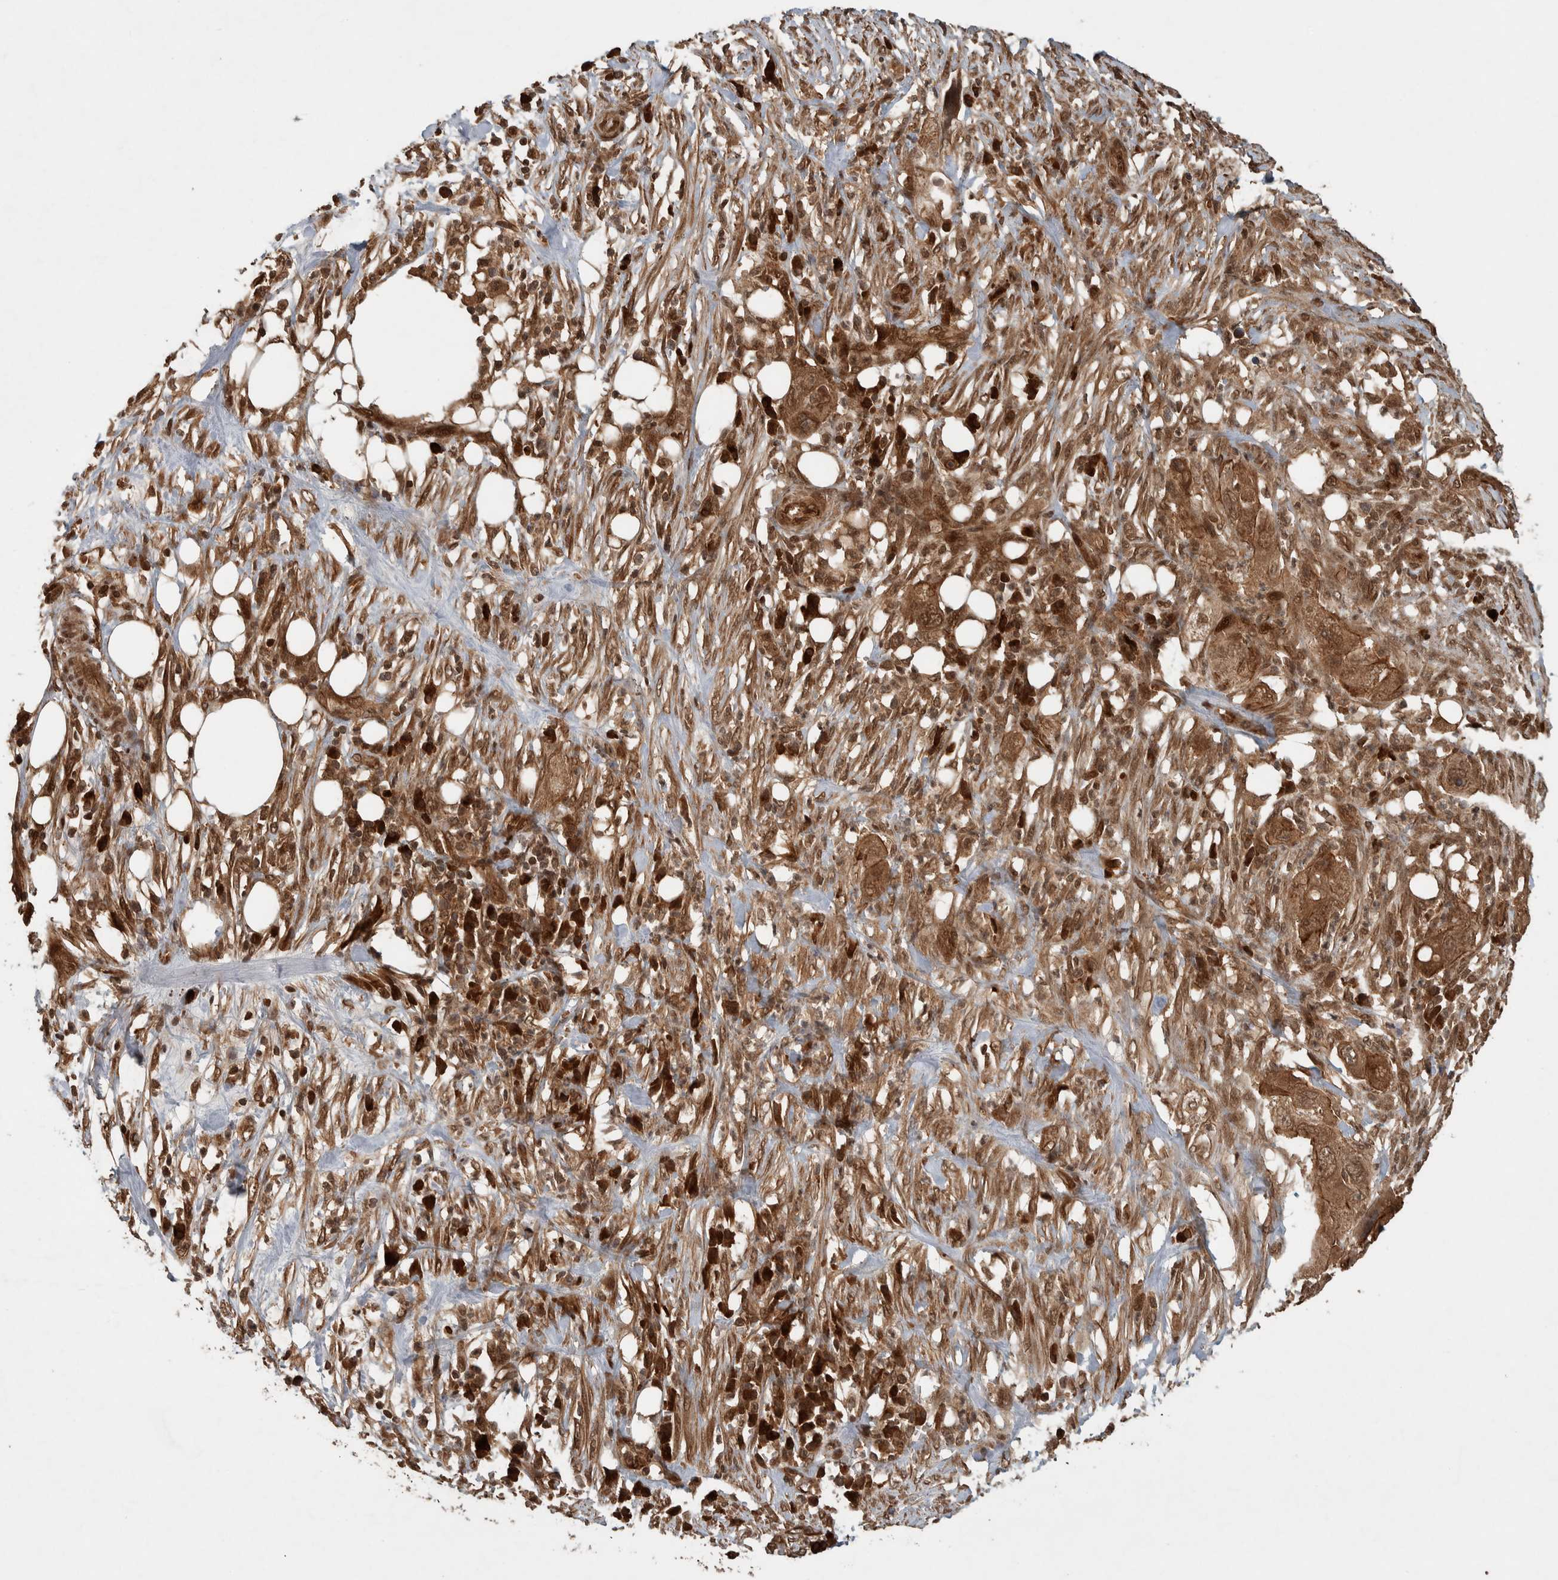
{"staining": {"intensity": "strong", "quantity": ">75%", "location": "cytoplasmic/membranous"}, "tissue": "pancreatic cancer", "cell_type": "Tumor cells", "image_type": "cancer", "snomed": [{"axis": "morphology", "description": "Adenocarcinoma, NOS"}, {"axis": "topography", "description": "Pancreas"}], "caption": "This is an image of IHC staining of adenocarcinoma (pancreatic), which shows strong positivity in the cytoplasmic/membranous of tumor cells.", "gene": "CNTROB", "patient": {"sex": "female", "age": 78}}